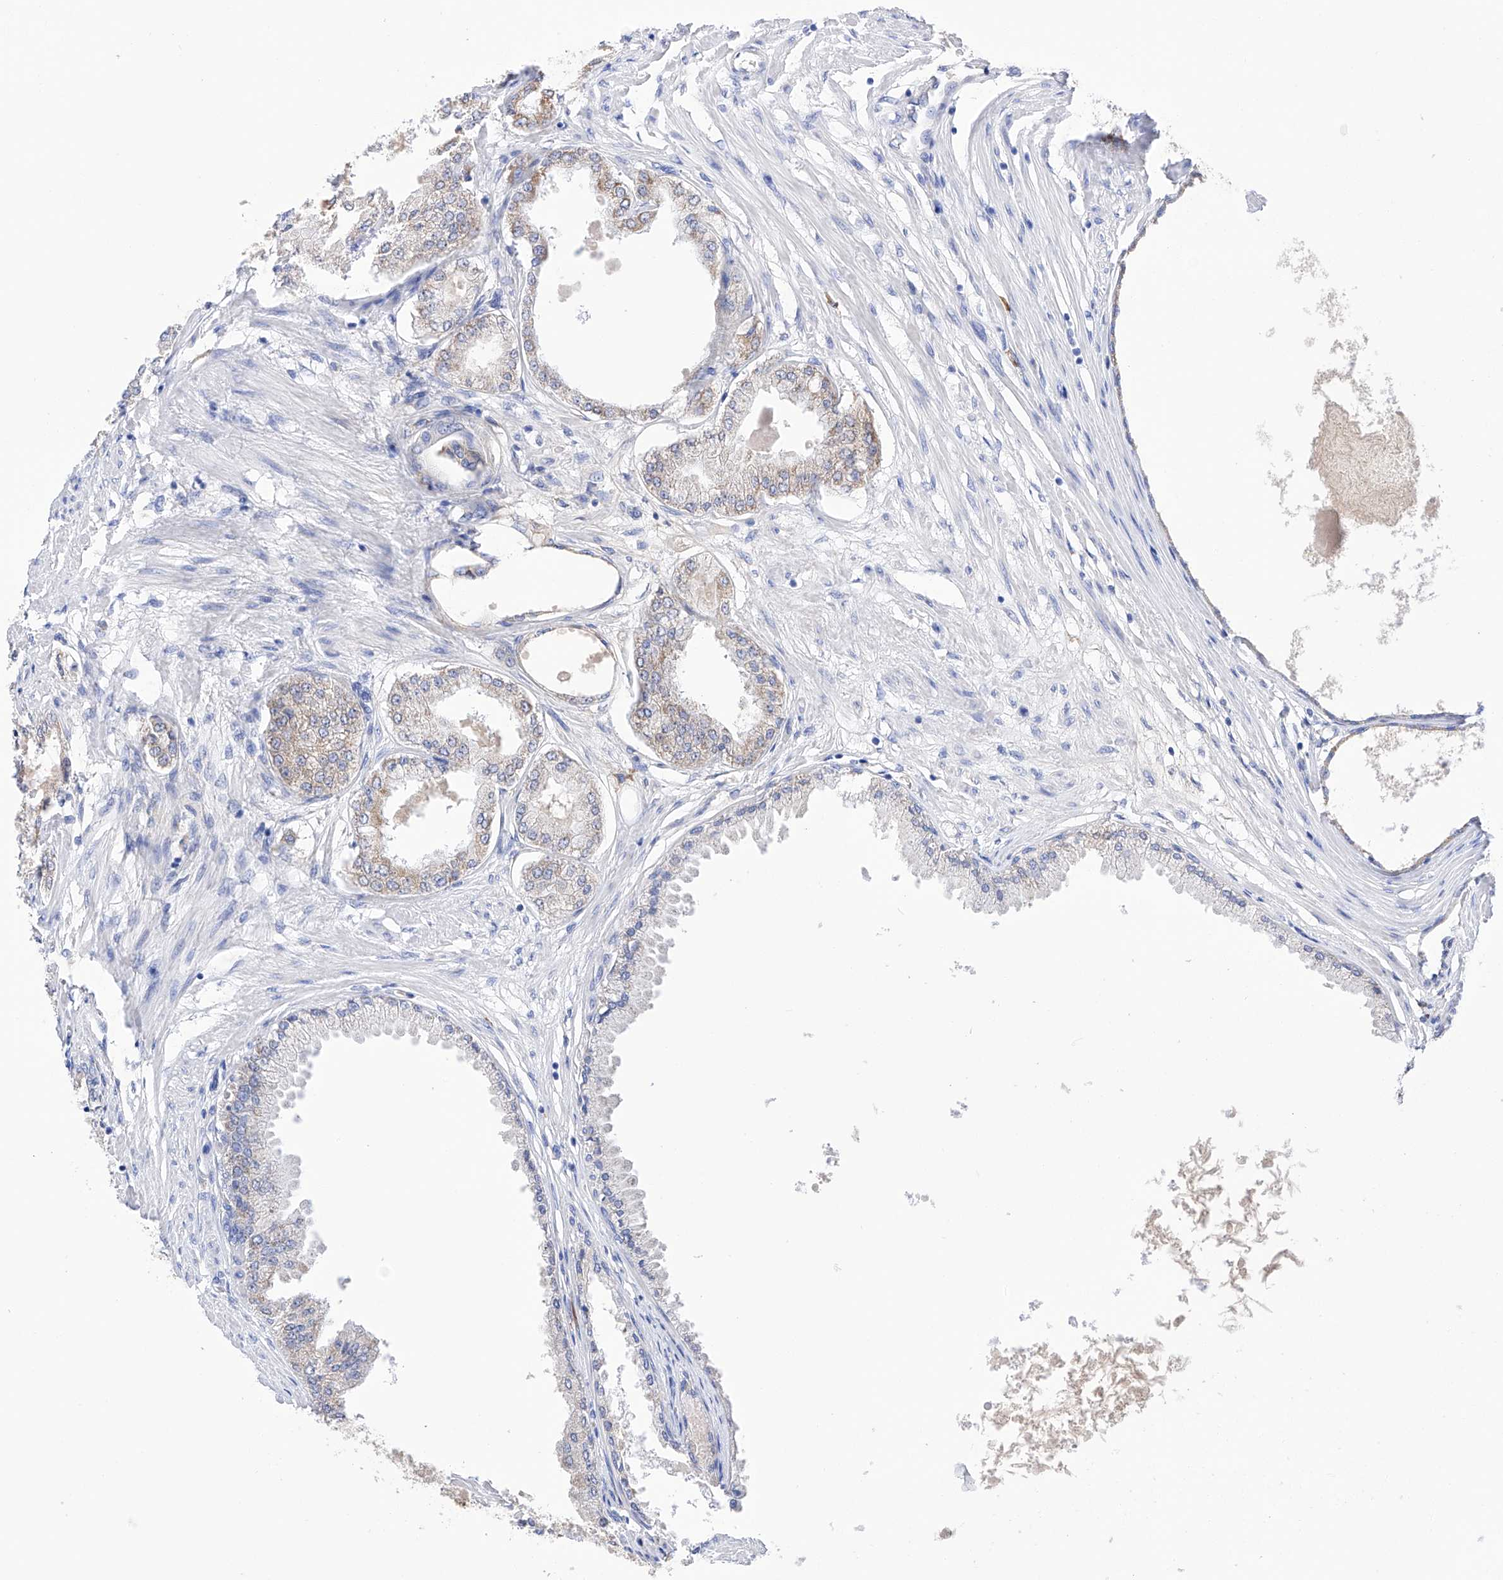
{"staining": {"intensity": "moderate", "quantity": "25%-75%", "location": "cytoplasmic/membranous"}, "tissue": "prostate cancer", "cell_type": "Tumor cells", "image_type": "cancer", "snomed": [{"axis": "morphology", "description": "Adenocarcinoma, Low grade"}, {"axis": "topography", "description": "Prostate"}], "caption": "Immunohistochemical staining of prostate cancer (low-grade adenocarcinoma) displays medium levels of moderate cytoplasmic/membranous protein positivity in approximately 25%-75% of tumor cells.", "gene": "PDIA5", "patient": {"sex": "male", "age": 63}}